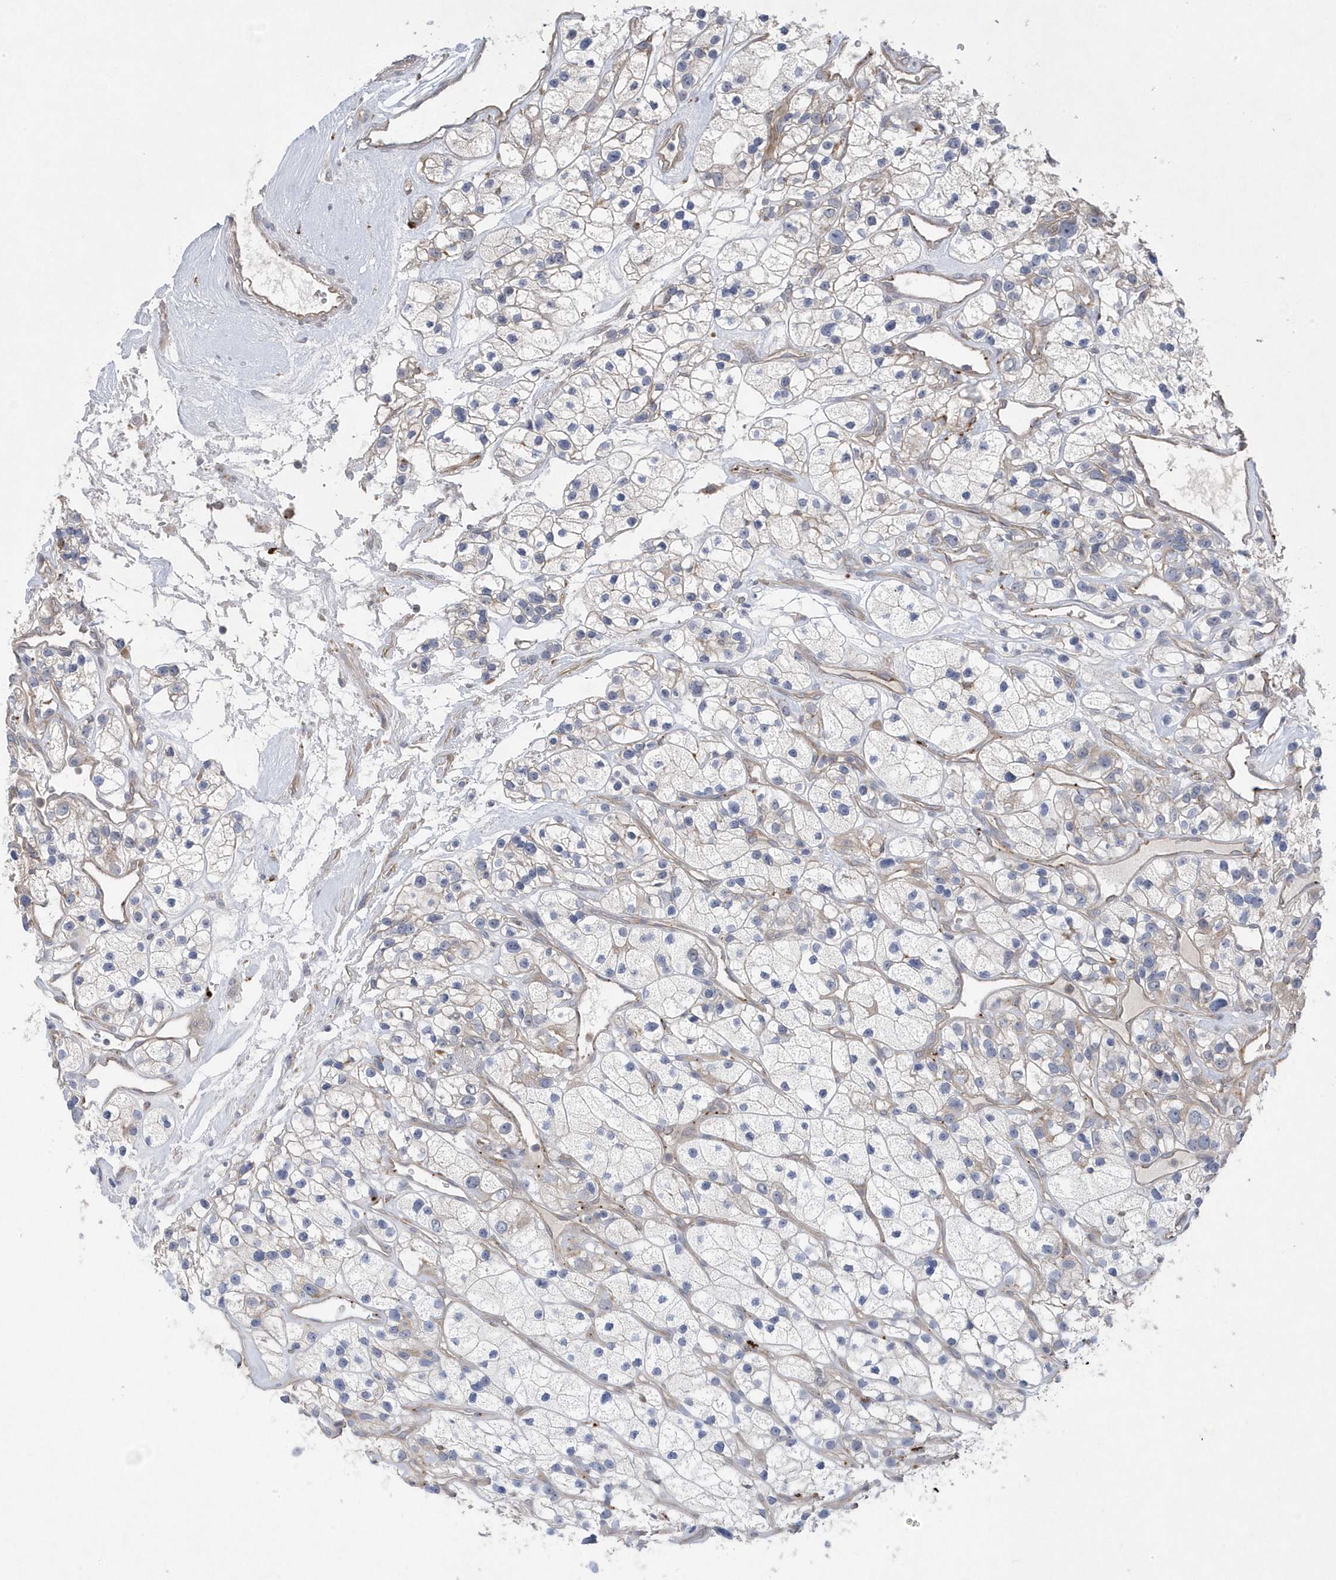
{"staining": {"intensity": "negative", "quantity": "none", "location": "none"}, "tissue": "renal cancer", "cell_type": "Tumor cells", "image_type": "cancer", "snomed": [{"axis": "morphology", "description": "Adenocarcinoma, NOS"}, {"axis": "topography", "description": "Kidney"}], "caption": "The micrograph shows no significant expression in tumor cells of adenocarcinoma (renal). Nuclei are stained in blue.", "gene": "ANAPC1", "patient": {"sex": "female", "age": 57}}